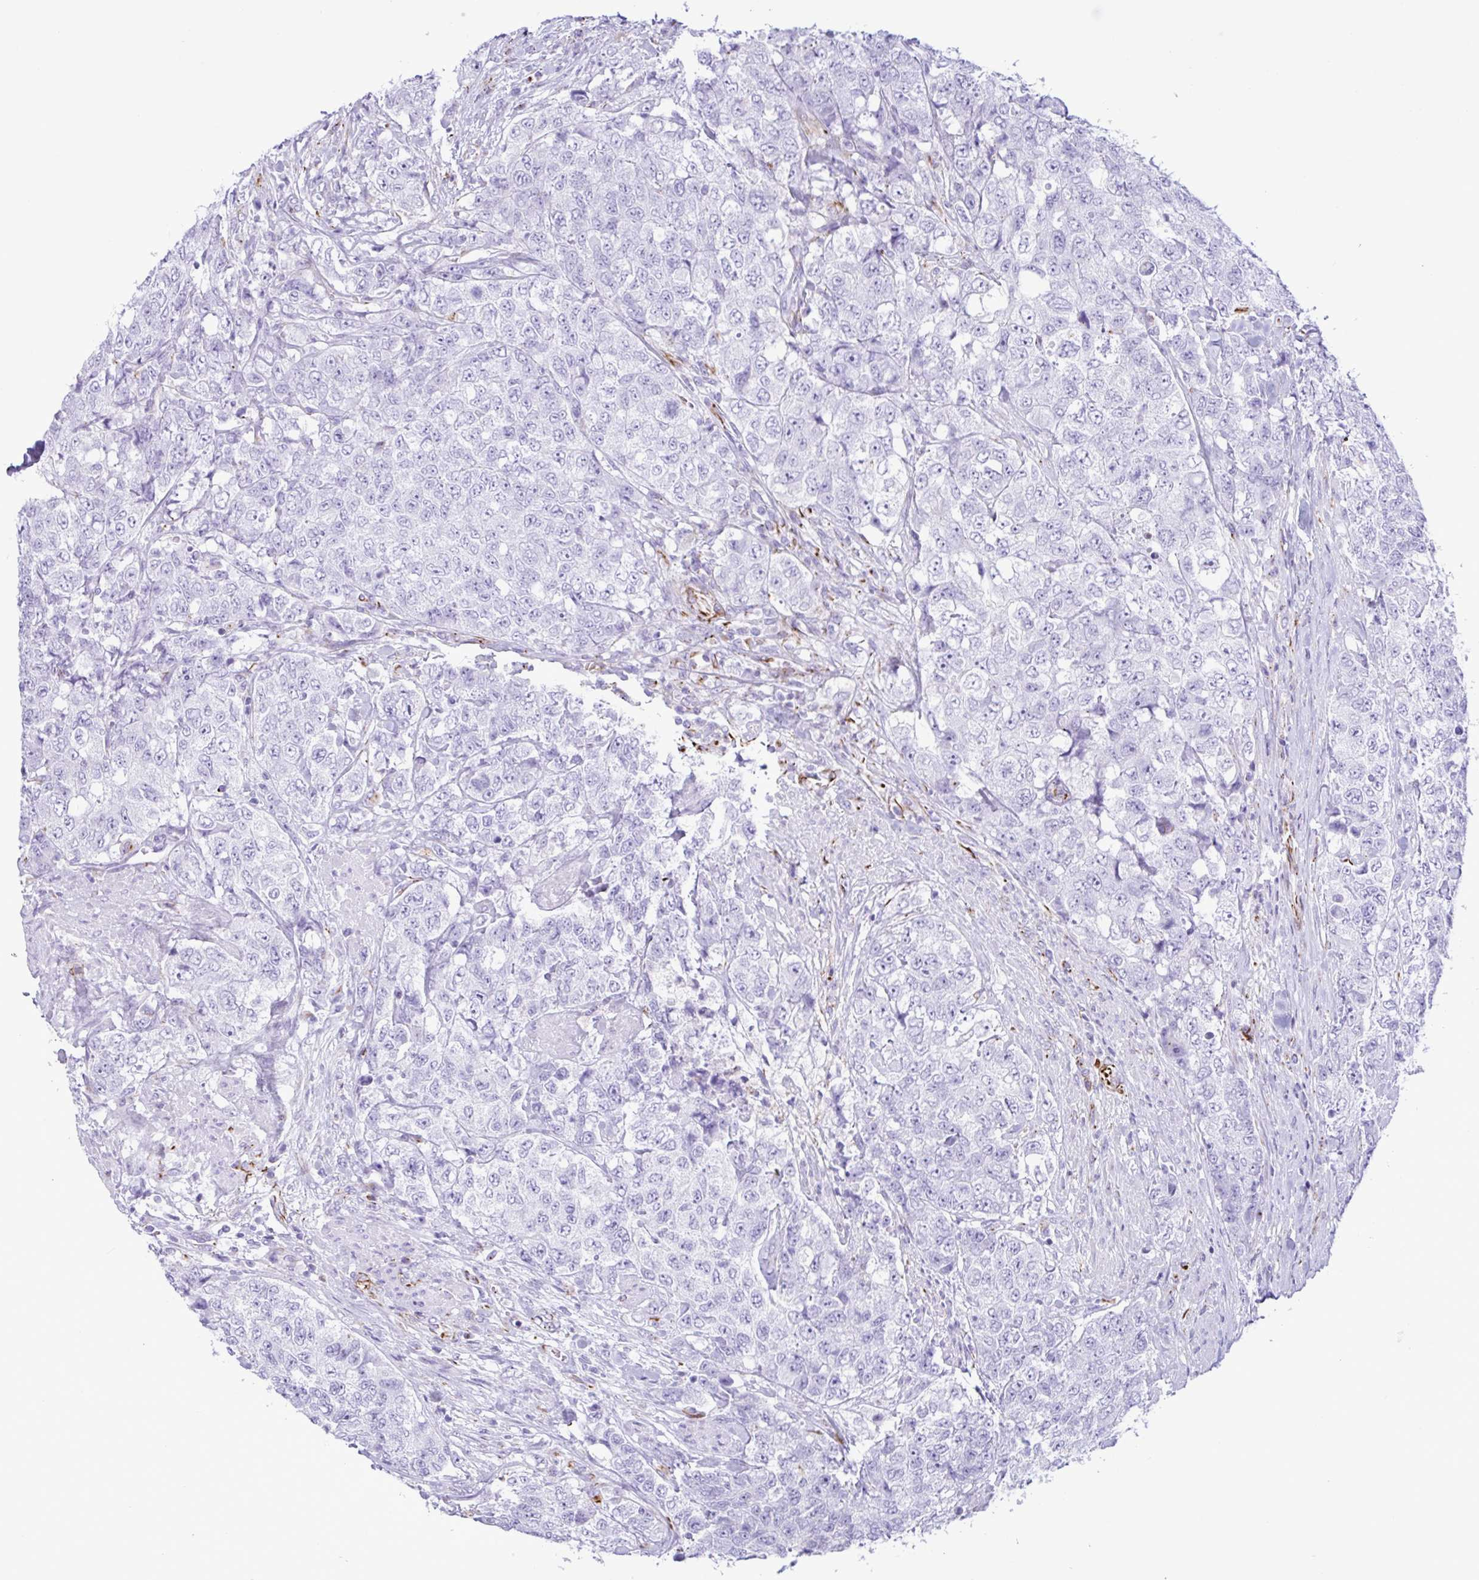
{"staining": {"intensity": "negative", "quantity": "none", "location": "none"}, "tissue": "urothelial cancer", "cell_type": "Tumor cells", "image_type": "cancer", "snomed": [{"axis": "morphology", "description": "Urothelial carcinoma, High grade"}, {"axis": "topography", "description": "Urinary bladder"}], "caption": "Immunohistochemistry (IHC) histopathology image of human urothelial cancer stained for a protein (brown), which demonstrates no expression in tumor cells. Brightfield microscopy of IHC stained with DAB (brown) and hematoxylin (blue), captured at high magnification.", "gene": "SMAD5", "patient": {"sex": "female", "age": 78}}